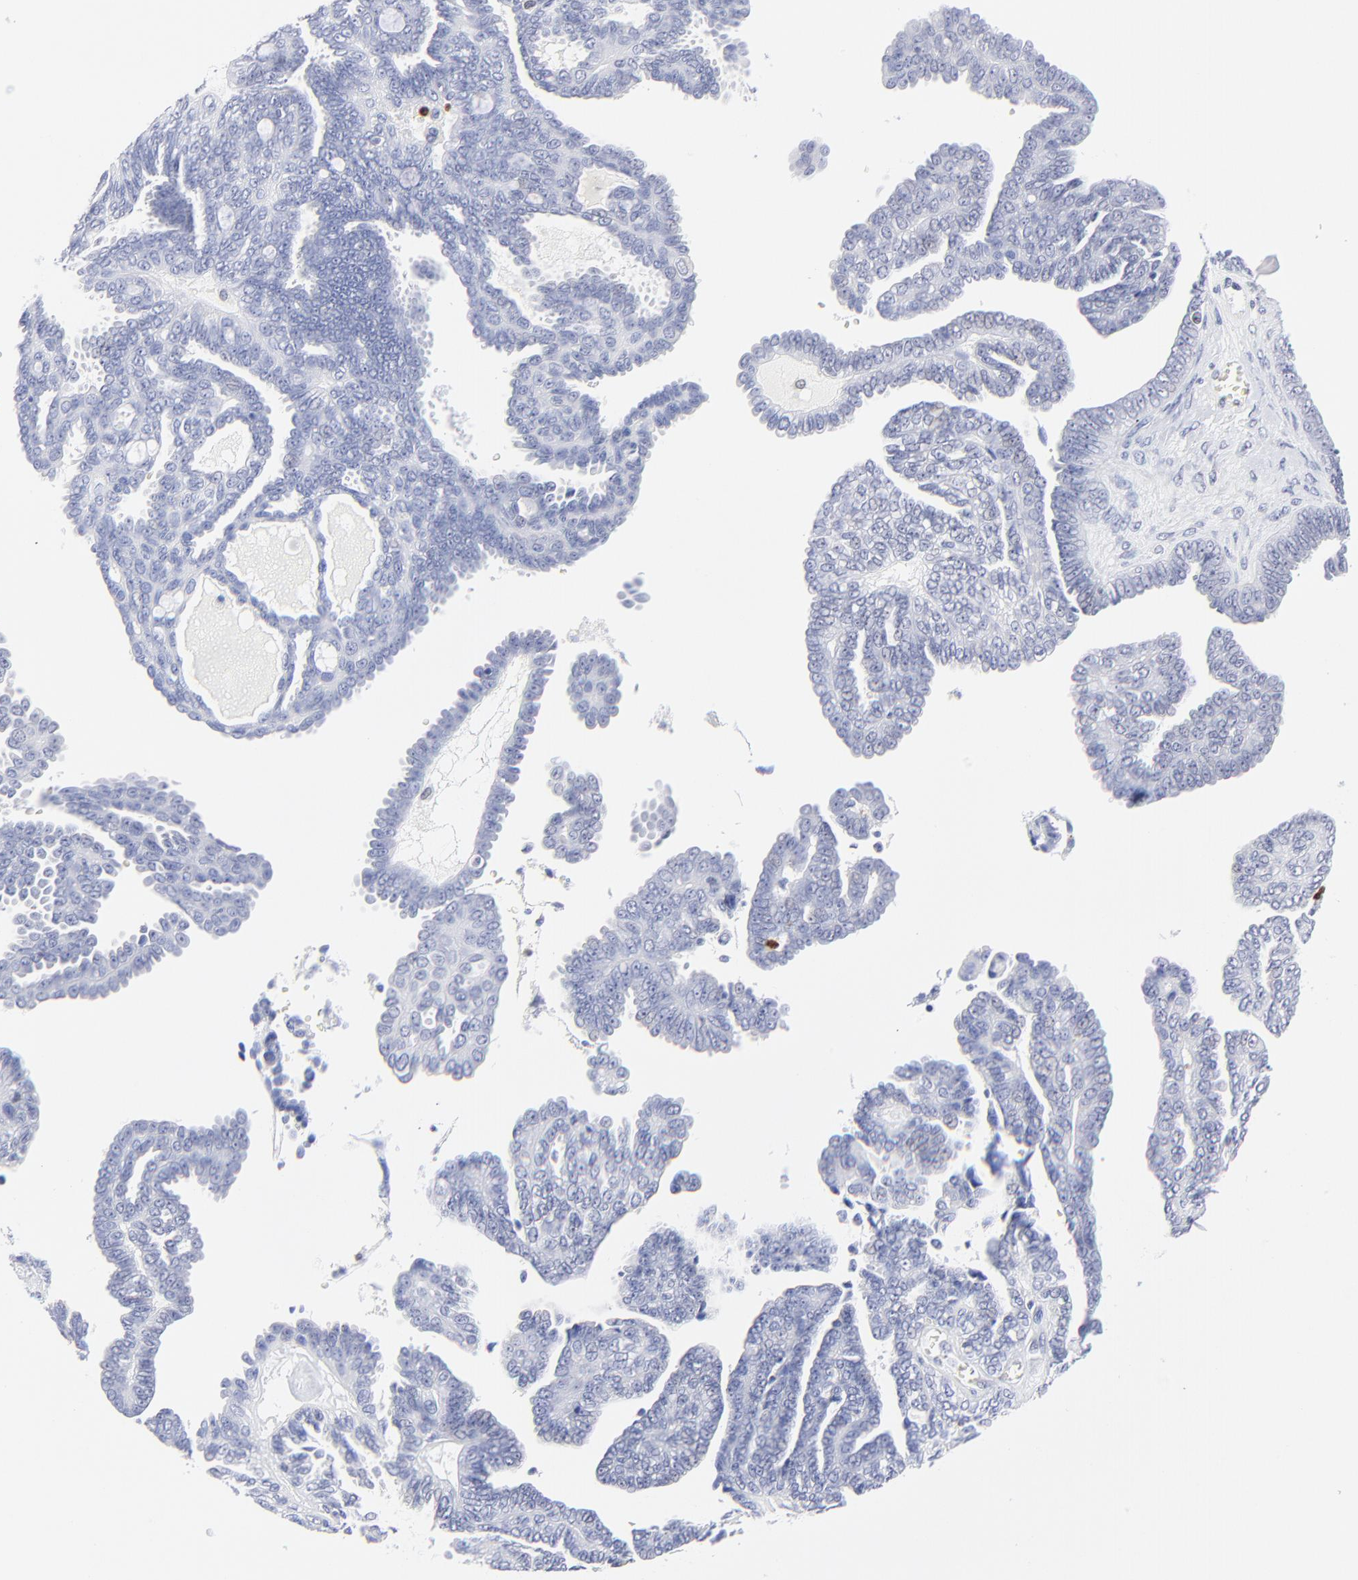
{"staining": {"intensity": "negative", "quantity": "none", "location": "none"}, "tissue": "ovarian cancer", "cell_type": "Tumor cells", "image_type": "cancer", "snomed": [{"axis": "morphology", "description": "Cystadenocarcinoma, serous, NOS"}, {"axis": "topography", "description": "Ovary"}], "caption": "Human ovarian cancer (serous cystadenocarcinoma) stained for a protein using immunohistochemistry (IHC) demonstrates no staining in tumor cells.", "gene": "ZAP70", "patient": {"sex": "female", "age": 71}}